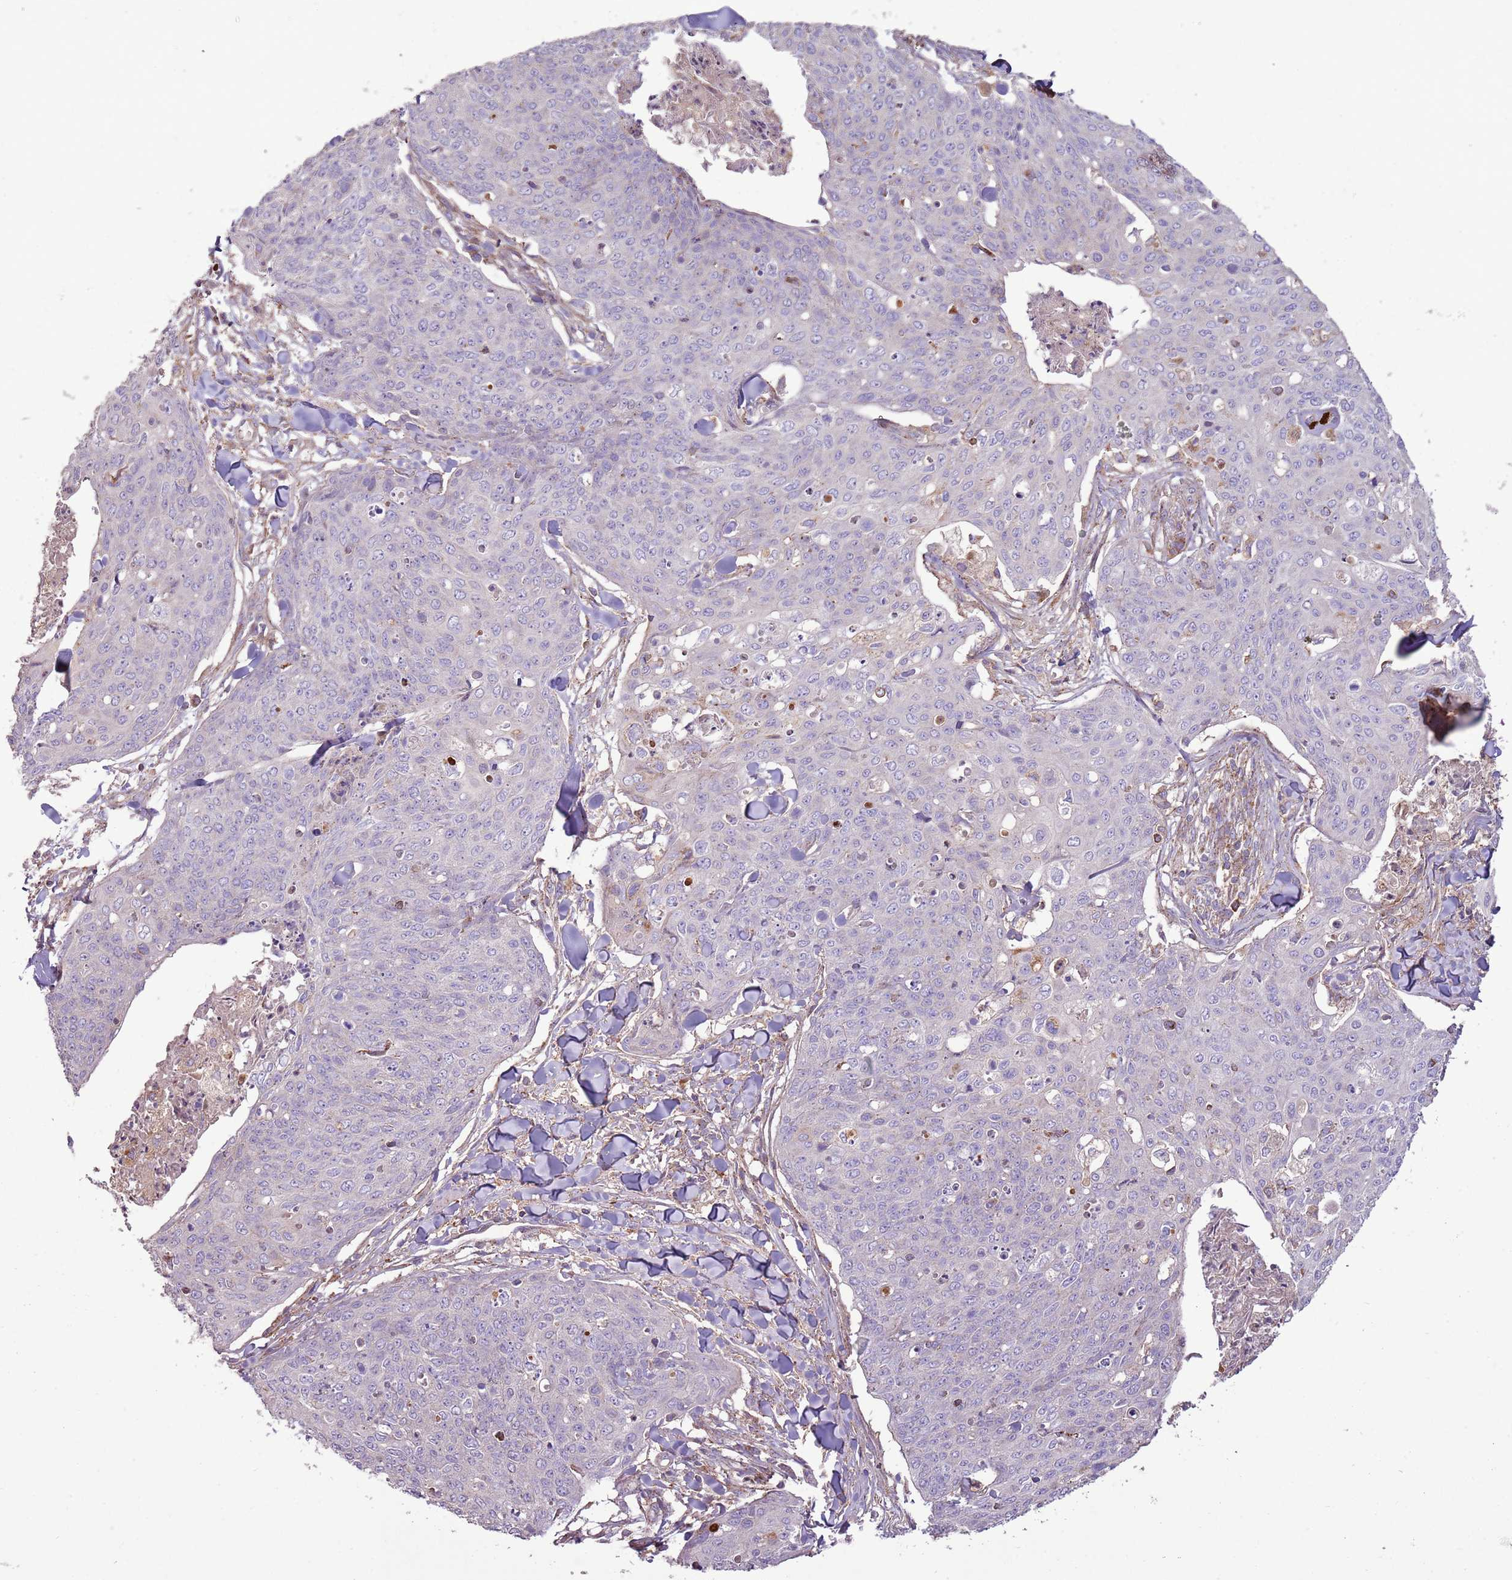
{"staining": {"intensity": "negative", "quantity": "none", "location": "none"}, "tissue": "skin cancer", "cell_type": "Tumor cells", "image_type": "cancer", "snomed": [{"axis": "morphology", "description": "Squamous cell carcinoma, NOS"}, {"axis": "topography", "description": "Skin"}, {"axis": "topography", "description": "Vulva"}], "caption": "An IHC micrograph of squamous cell carcinoma (skin) is shown. There is no staining in tumor cells of squamous cell carcinoma (skin).", "gene": "ANKRD24", "patient": {"sex": "female", "age": 85}}